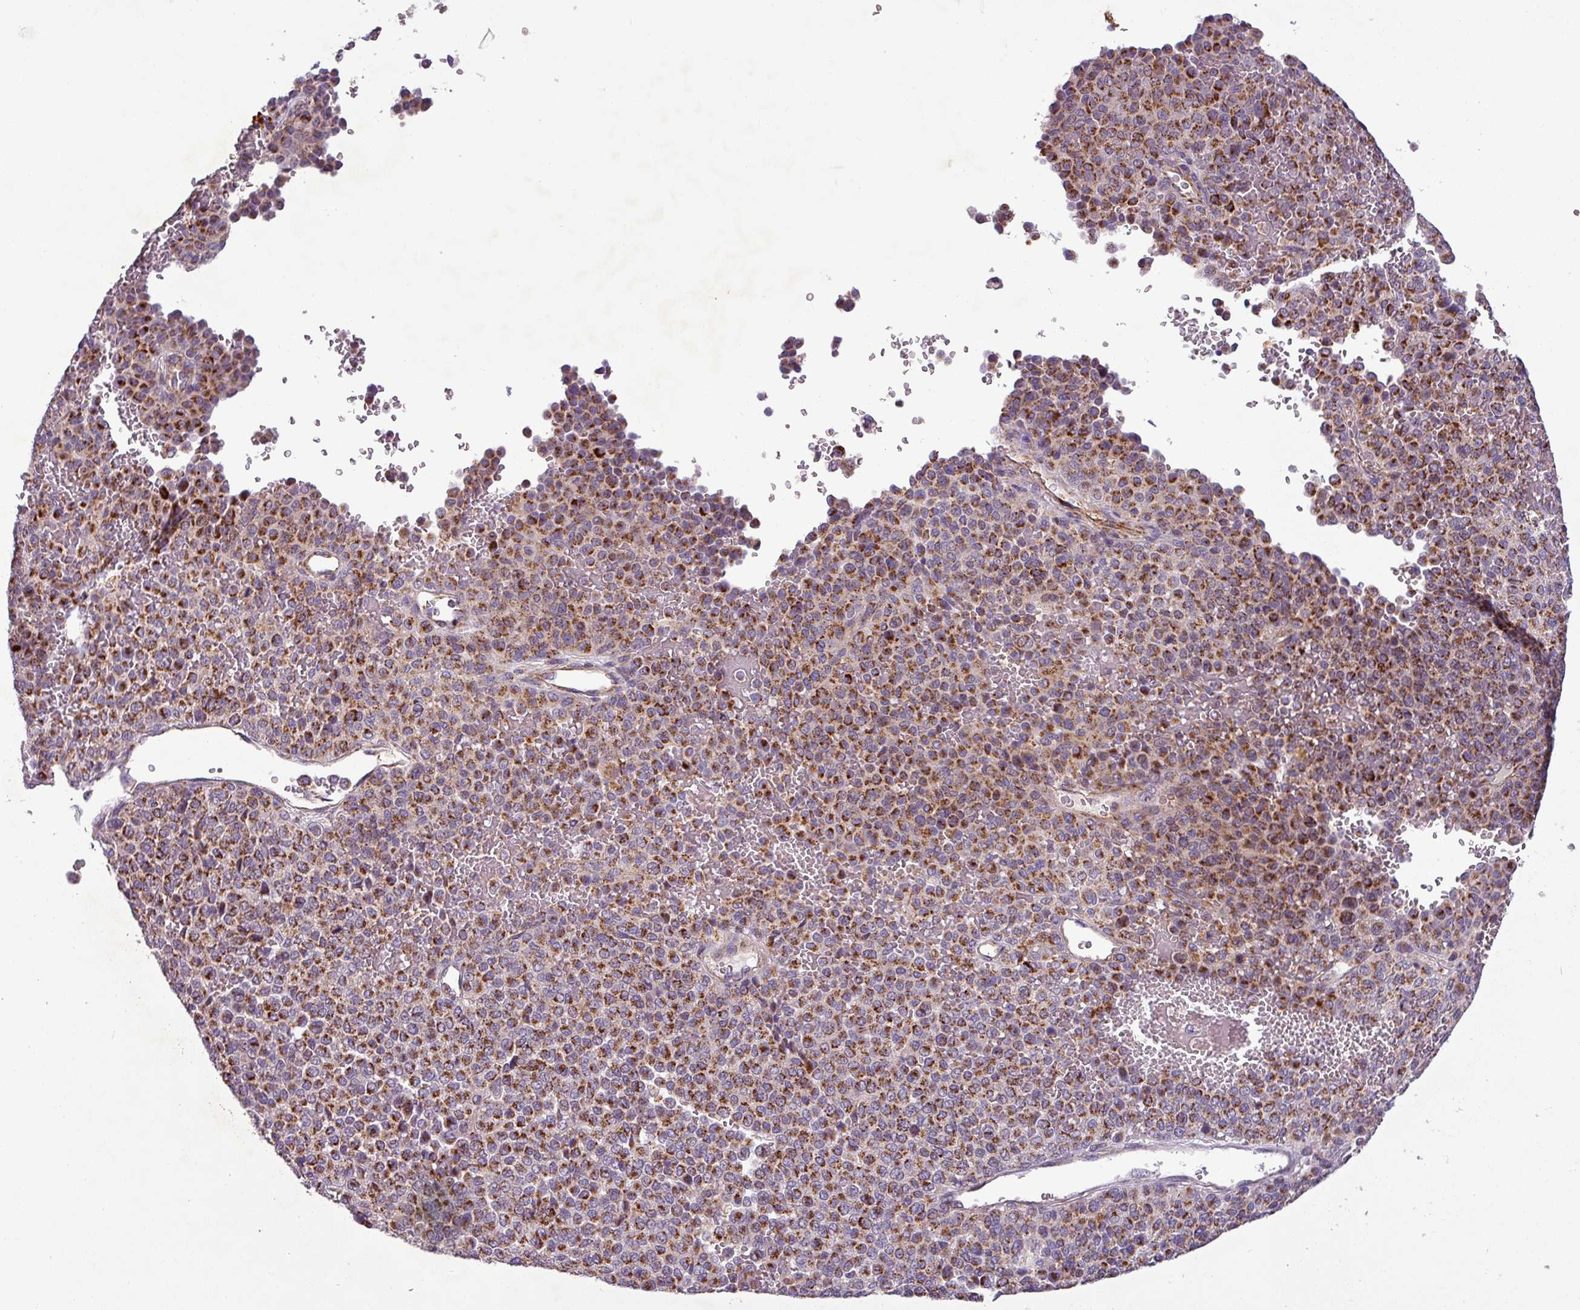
{"staining": {"intensity": "moderate", "quantity": ">75%", "location": "cytoplasmic/membranous"}, "tissue": "melanoma", "cell_type": "Tumor cells", "image_type": "cancer", "snomed": [{"axis": "morphology", "description": "Malignant melanoma, Metastatic site"}, {"axis": "topography", "description": "Pancreas"}], "caption": "Malignant melanoma (metastatic site) was stained to show a protein in brown. There is medium levels of moderate cytoplasmic/membranous positivity in about >75% of tumor cells.", "gene": "PNMA6A", "patient": {"sex": "female", "age": 30}}